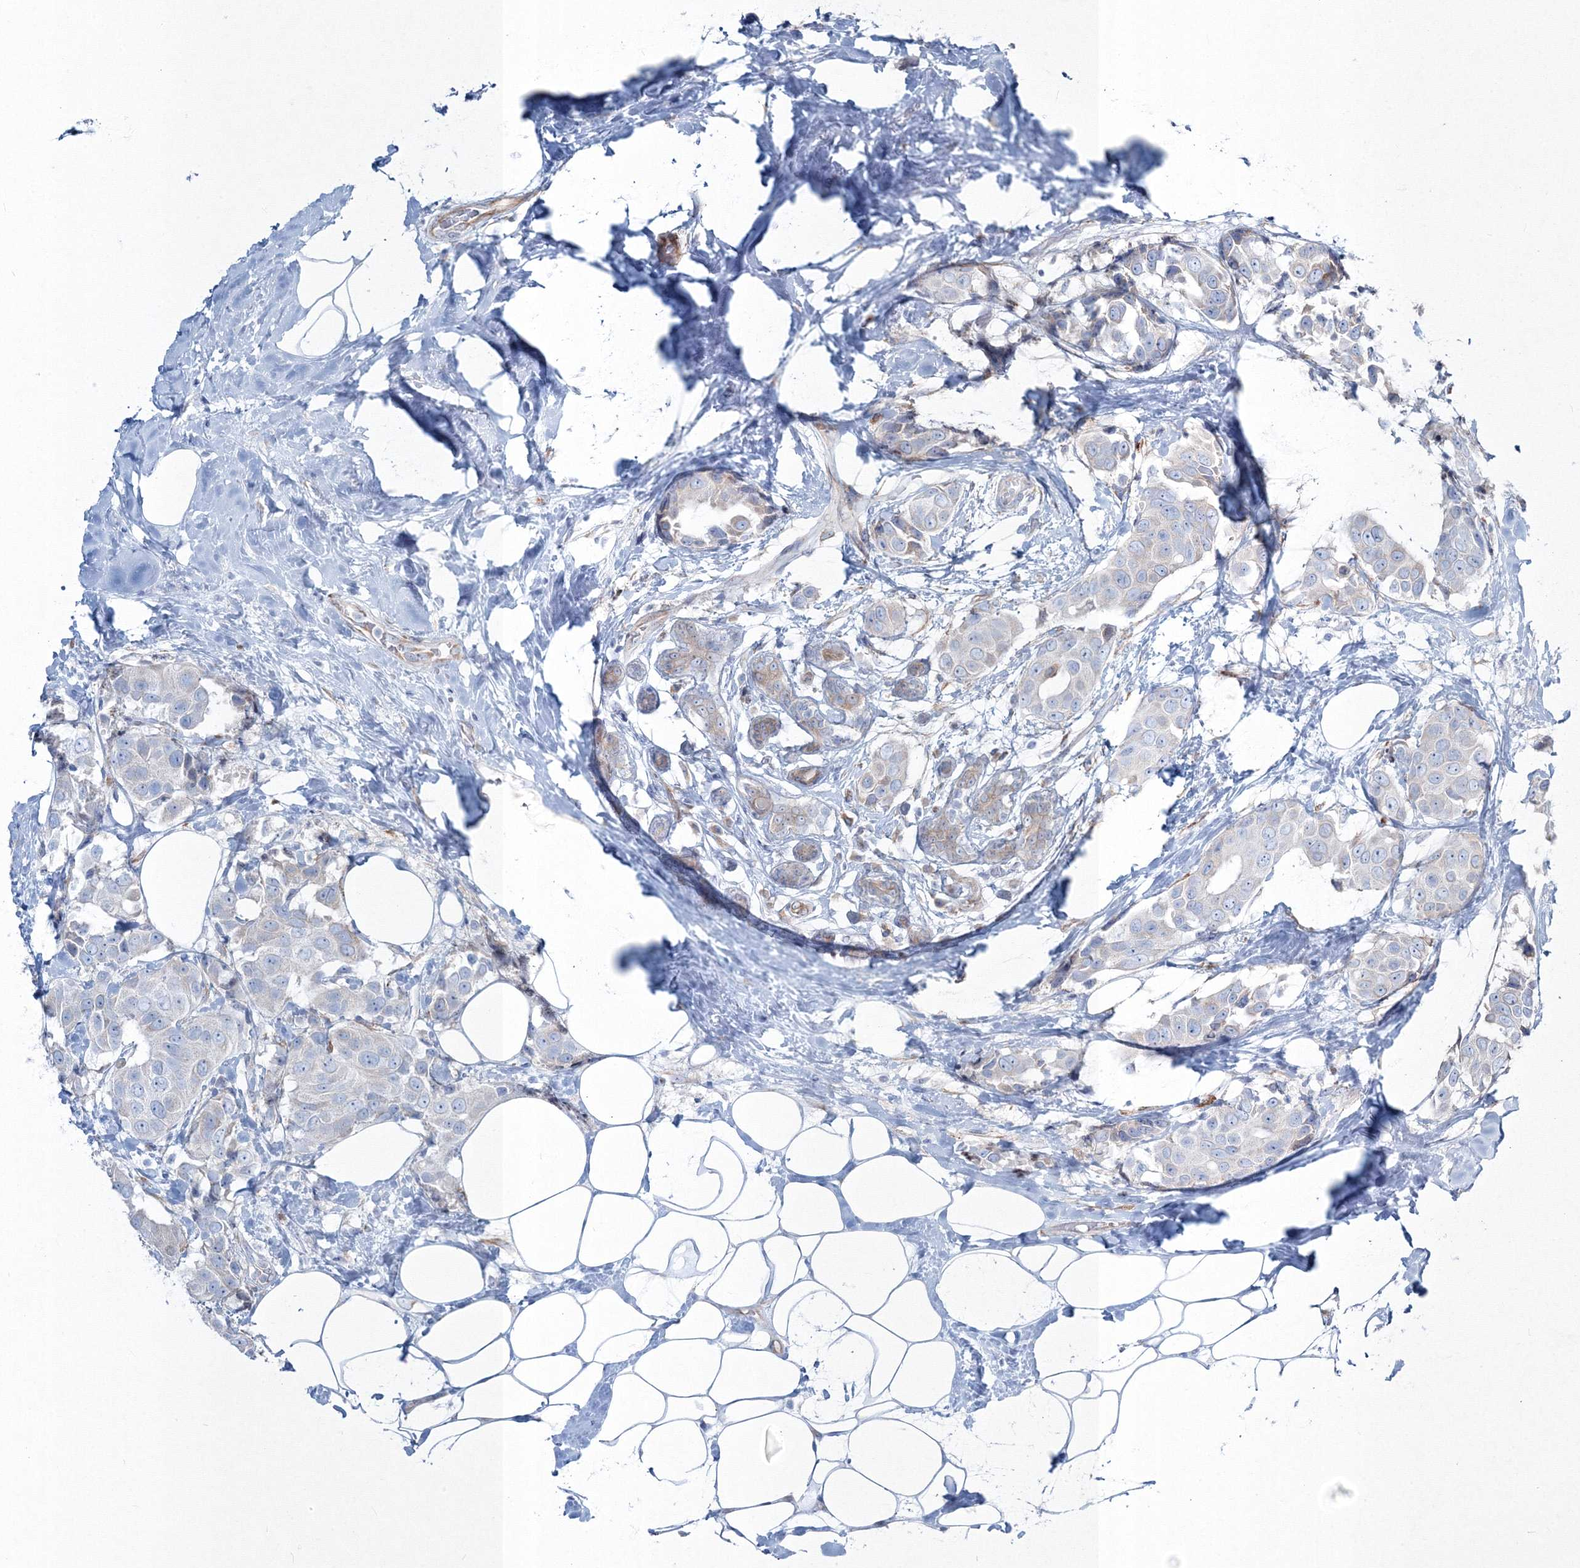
{"staining": {"intensity": "negative", "quantity": "none", "location": "none"}, "tissue": "breast cancer", "cell_type": "Tumor cells", "image_type": "cancer", "snomed": [{"axis": "morphology", "description": "Normal tissue, NOS"}, {"axis": "morphology", "description": "Duct carcinoma"}, {"axis": "topography", "description": "Breast"}], "caption": "DAB immunohistochemical staining of human breast cancer (invasive ductal carcinoma) exhibits no significant staining in tumor cells. Nuclei are stained in blue.", "gene": "RCN1", "patient": {"sex": "female", "age": 39}}